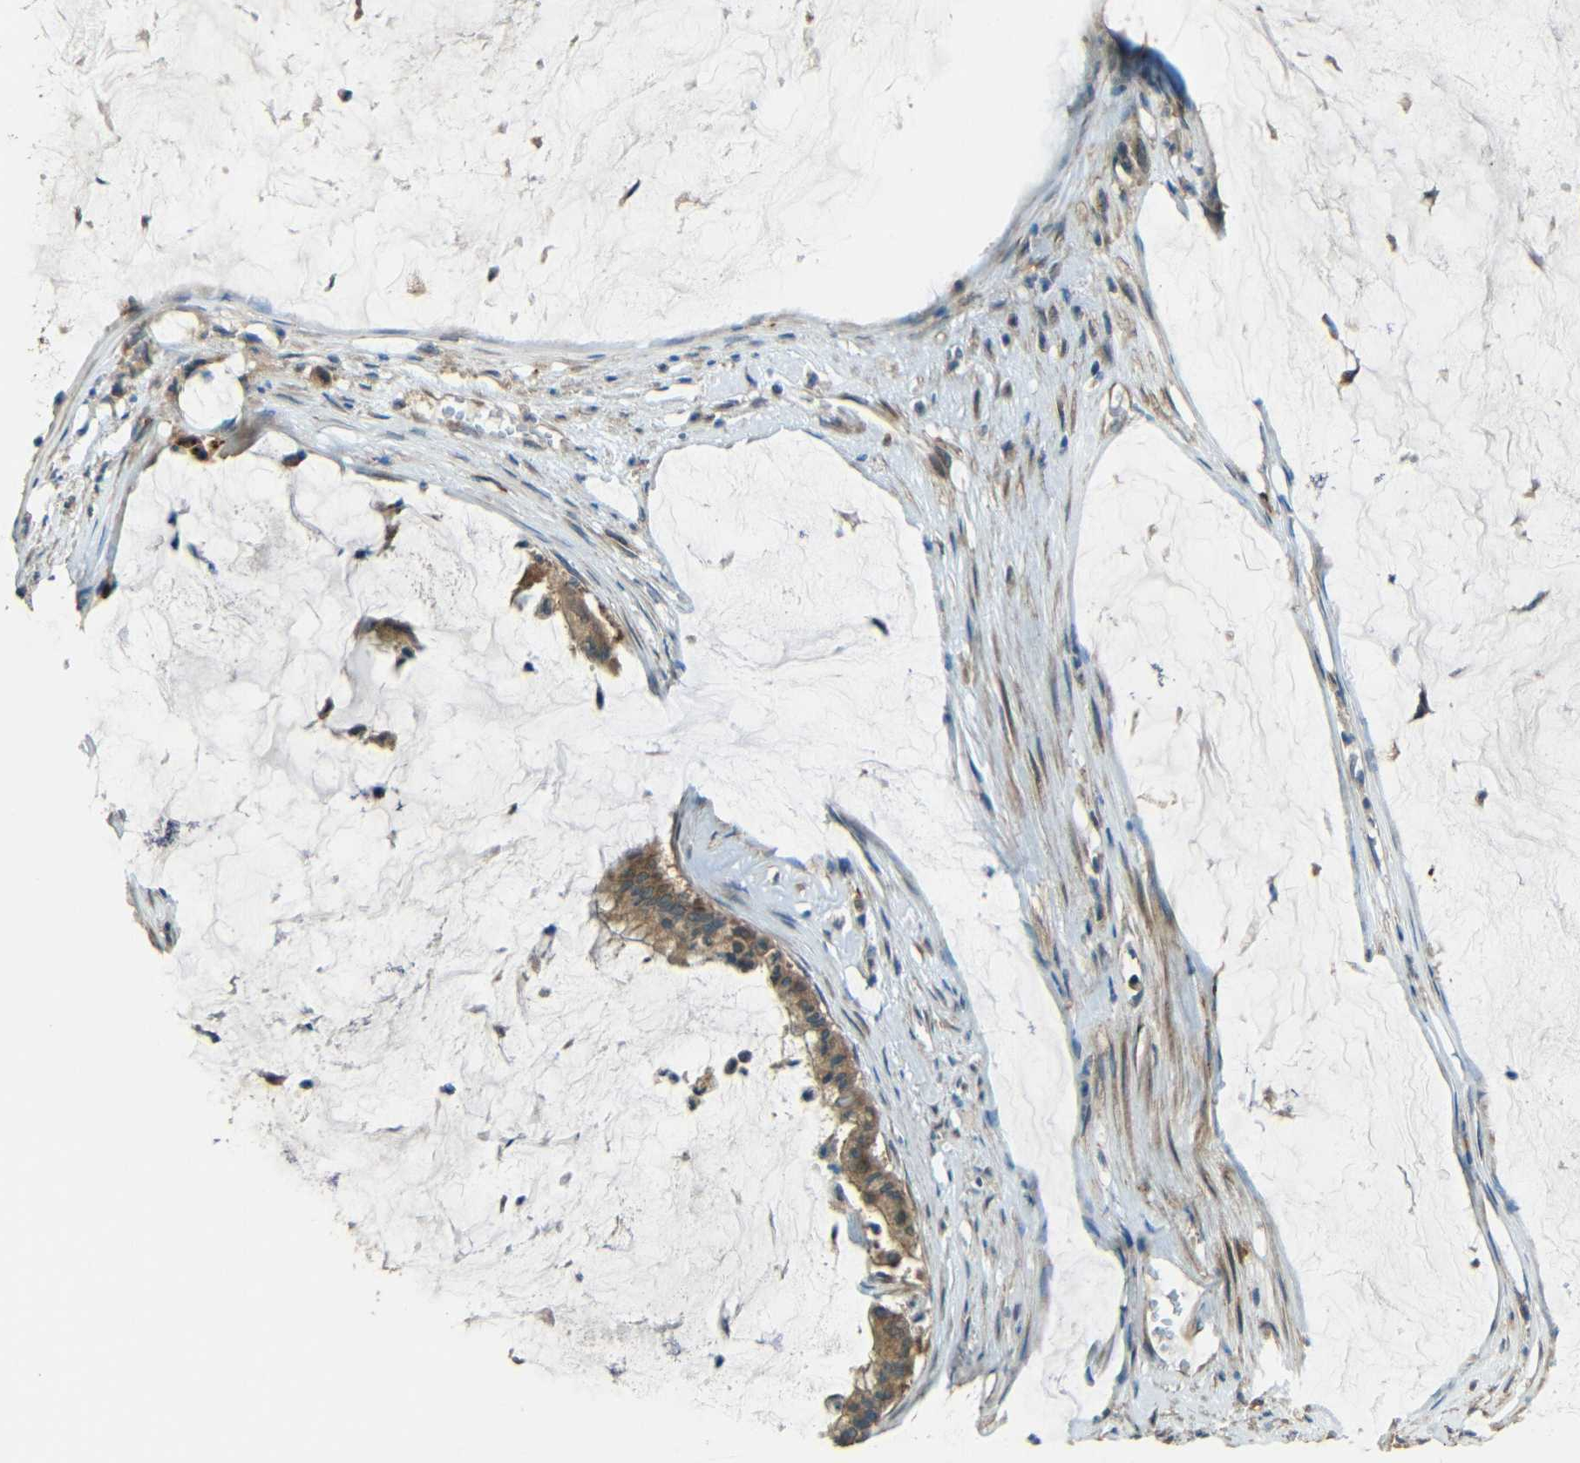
{"staining": {"intensity": "moderate", "quantity": ">75%", "location": "cytoplasmic/membranous"}, "tissue": "pancreatic cancer", "cell_type": "Tumor cells", "image_type": "cancer", "snomed": [{"axis": "morphology", "description": "Adenocarcinoma, NOS"}, {"axis": "topography", "description": "Pancreas"}], "caption": "Pancreatic cancer stained with DAB immunohistochemistry demonstrates medium levels of moderate cytoplasmic/membranous positivity in about >75% of tumor cells.", "gene": "ACACA", "patient": {"sex": "male", "age": 41}}